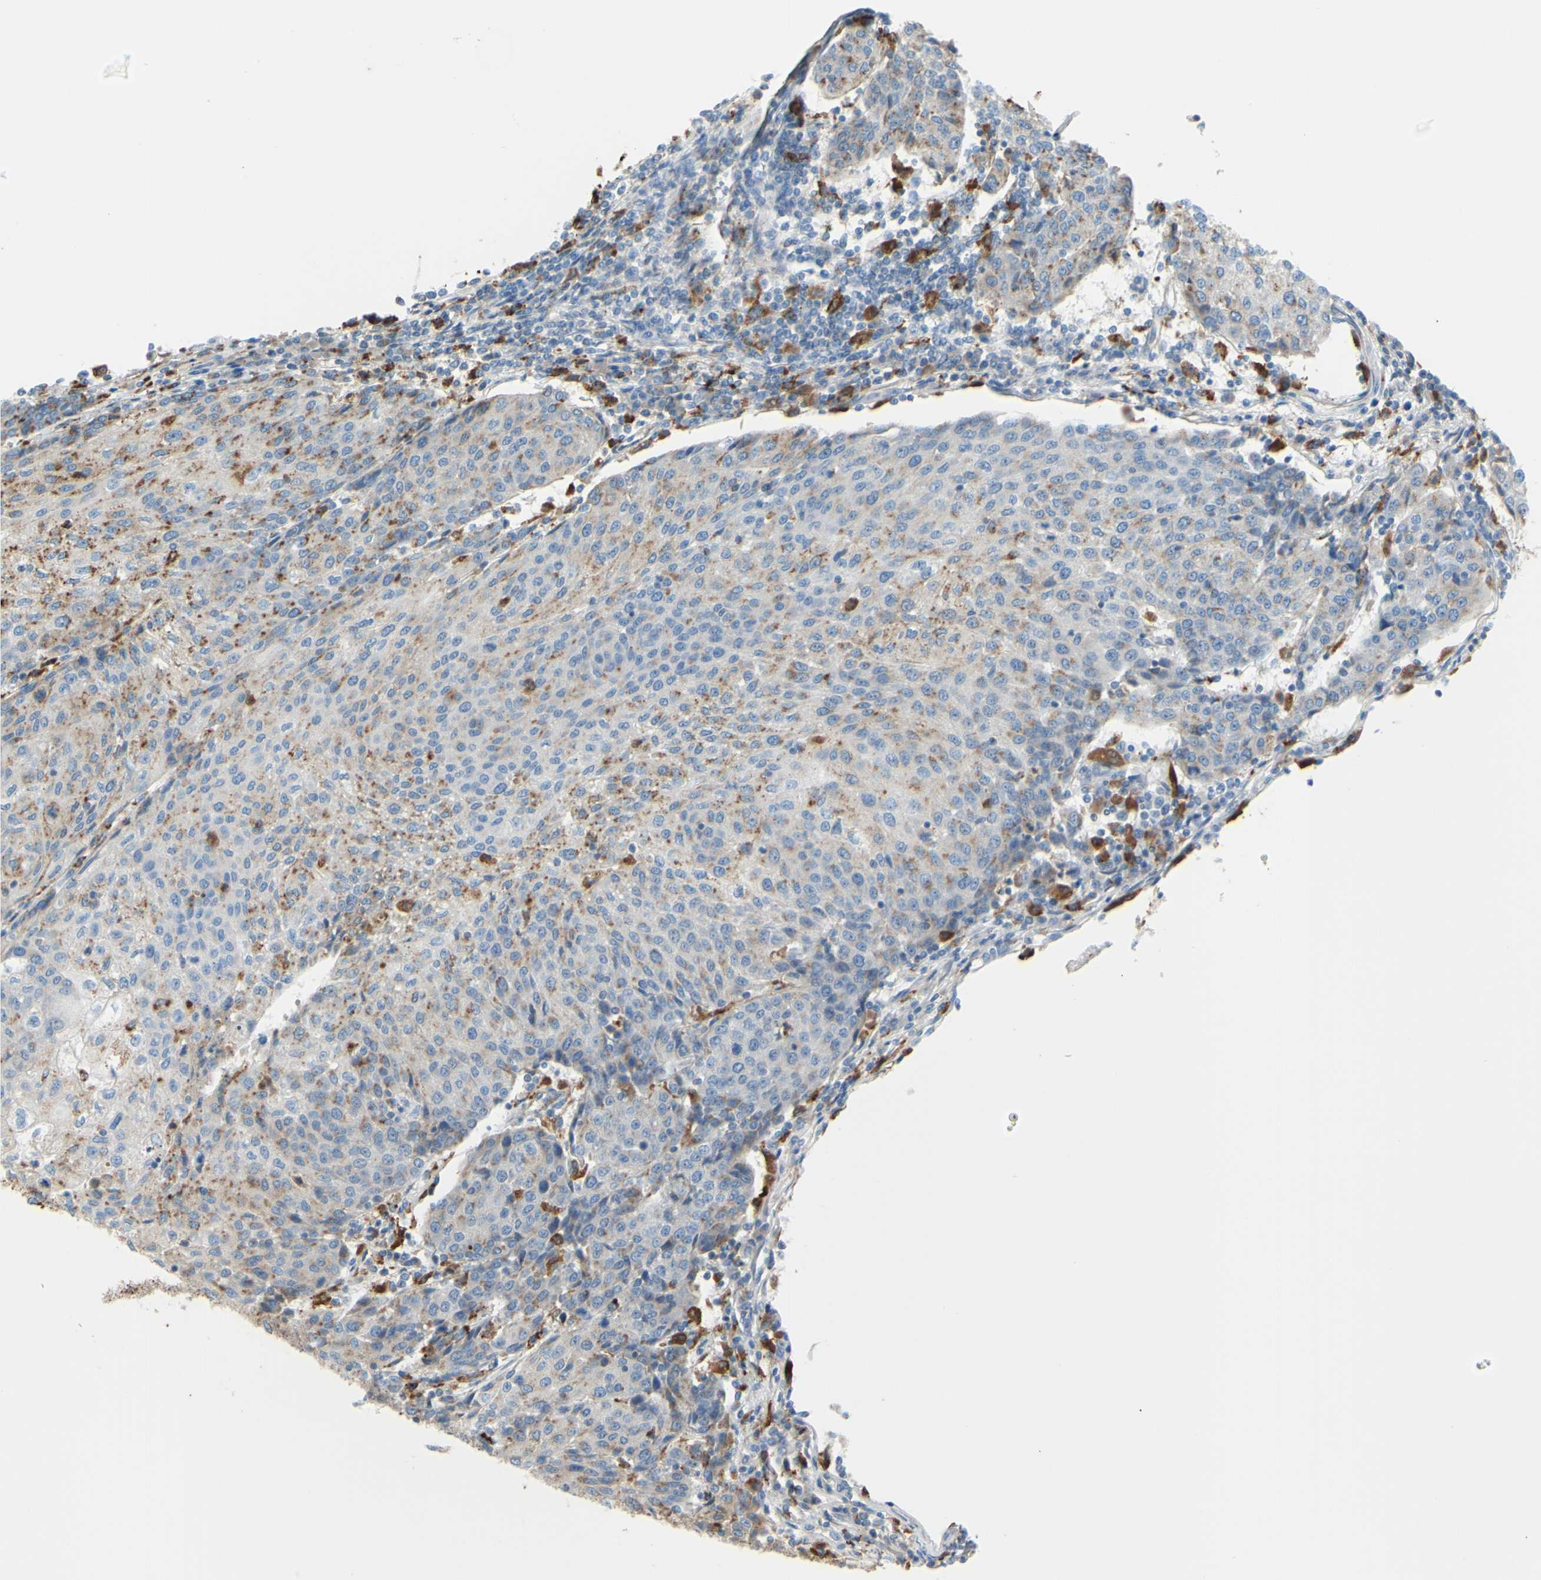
{"staining": {"intensity": "weak", "quantity": "25%-75%", "location": "cytoplasmic/membranous"}, "tissue": "urothelial cancer", "cell_type": "Tumor cells", "image_type": "cancer", "snomed": [{"axis": "morphology", "description": "Urothelial carcinoma, High grade"}, {"axis": "topography", "description": "Urinary bladder"}], "caption": "This micrograph demonstrates urothelial carcinoma (high-grade) stained with IHC to label a protein in brown. The cytoplasmic/membranous of tumor cells show weak positivity for the protein. Nuclei are counter-stained blue.", "gene": "CTSD", "patient": {"sex": "female", "age": 85}}